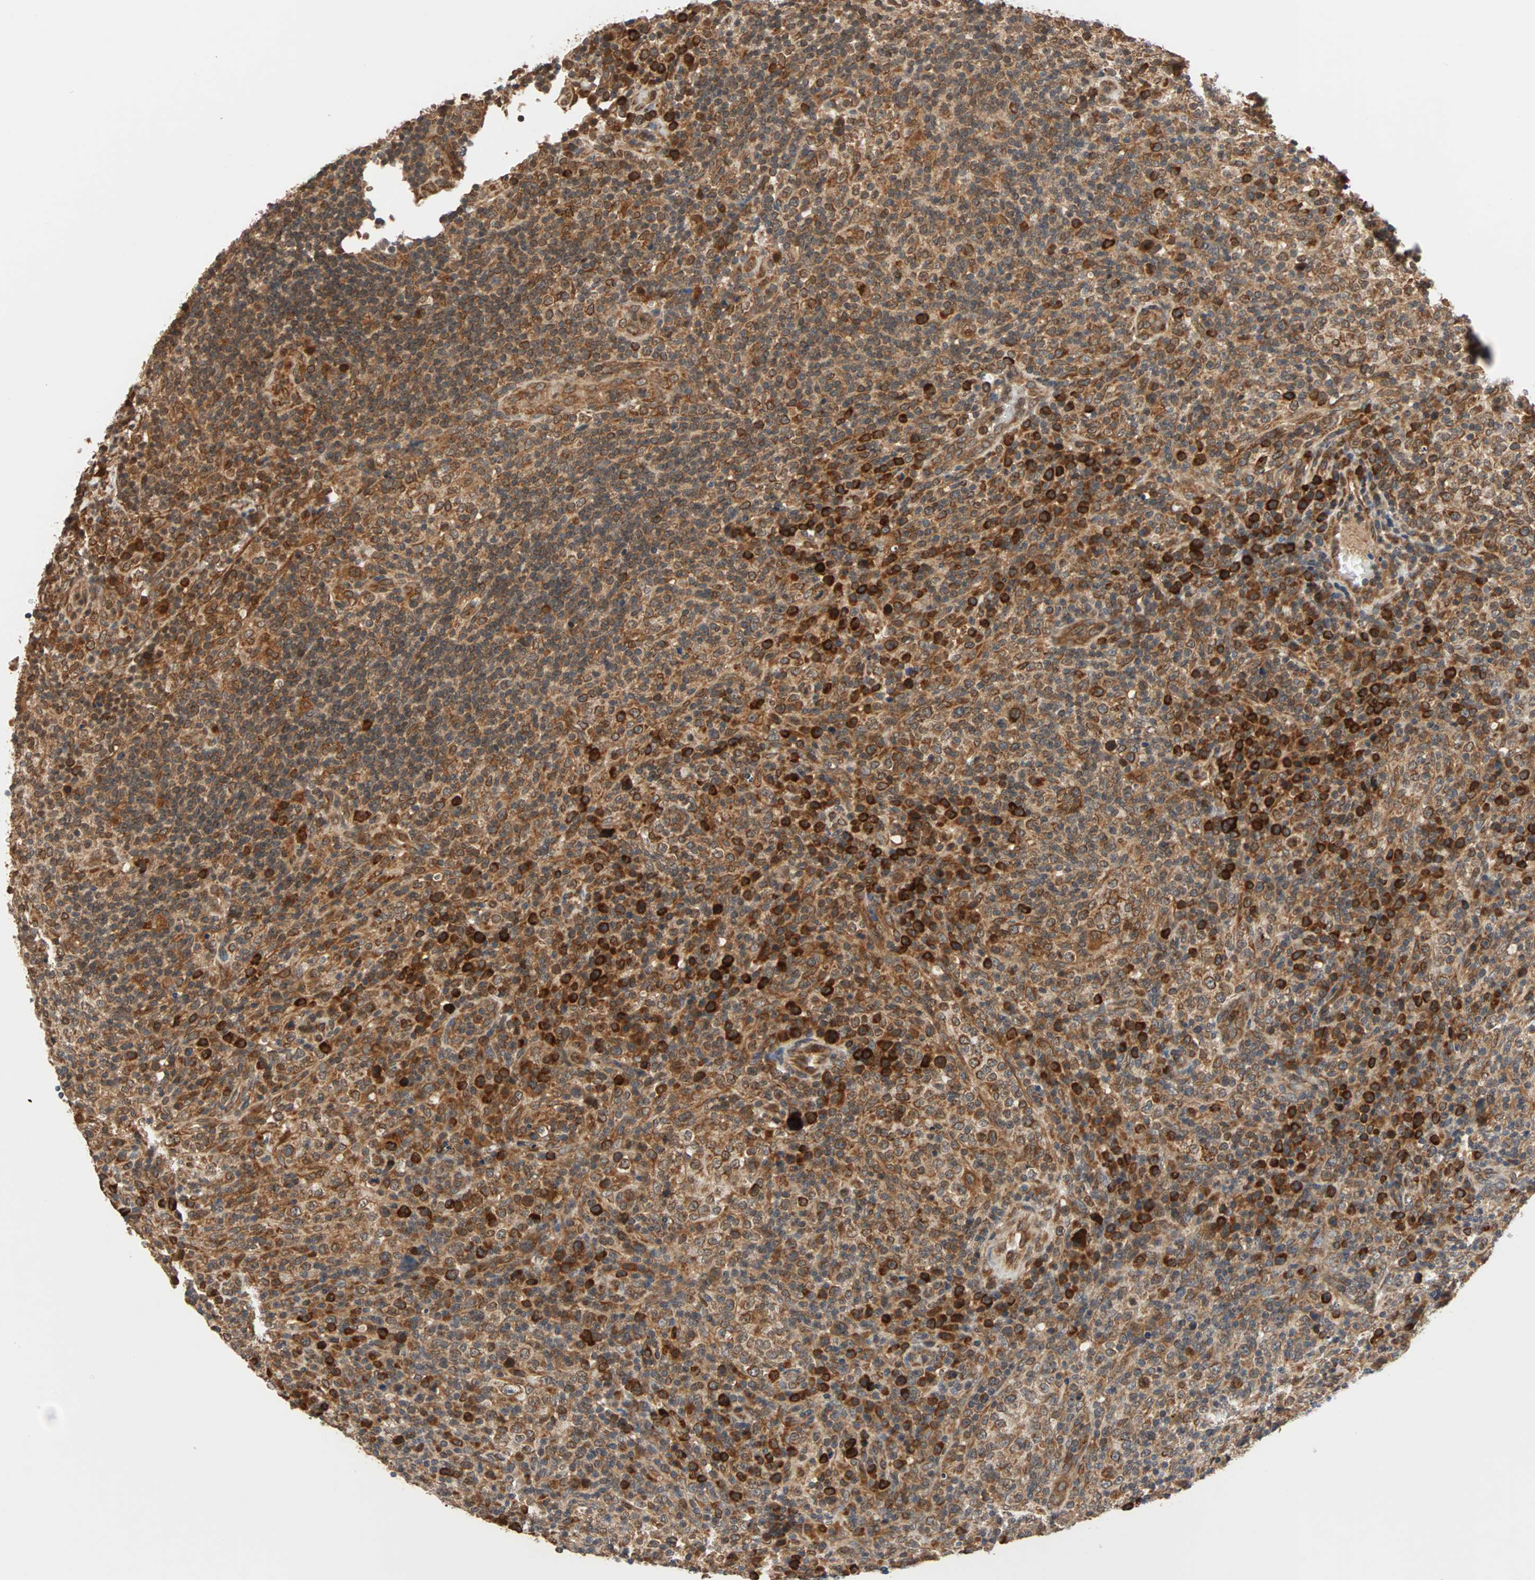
{"staining": {"intensity": "moderate", "quantity": ">75%", "location": "cytoplasmic/membranous"}, "tissue": "lymphoma", "cell_type": "Tumor cells", "image_type": "cancer", "snomed": [{"axis": "morphology", "description": "Malignant lymphoma, non-Hodgkin's type, High grade"}, {"axis": "topography", "description": "Lymph node"}], "caption": "Malignant lymphoma, non-Hodgkin's type (high-grade) stained with a brown dye reveals moderate cytoplasmic/membranous positive staining in about >75% of tumor cells.", "gene": "AUP1", "patient": {"sex": "female", "age": 76}}